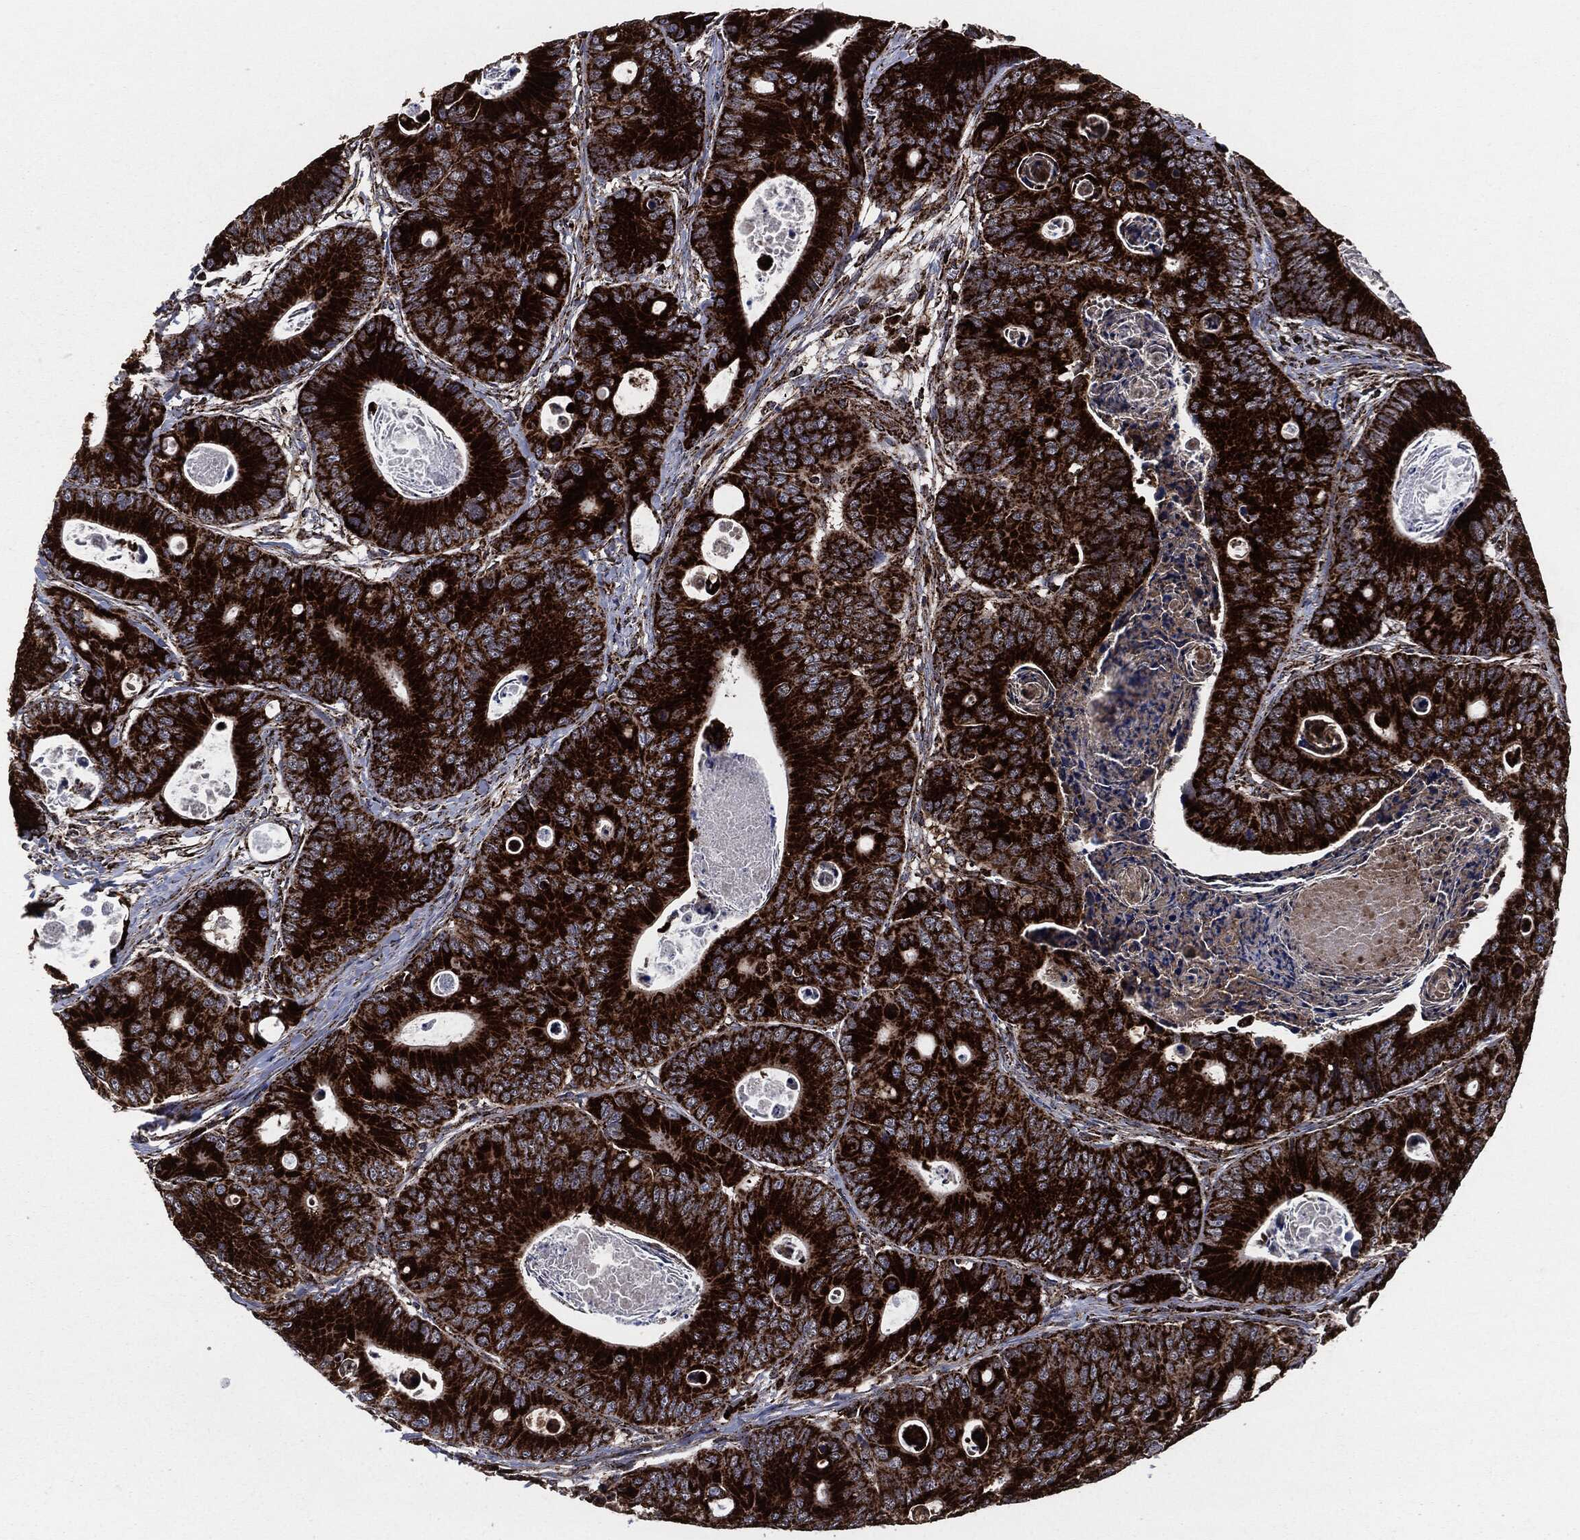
{"staining": {"intensity": "strong", "quantity": ">75%", "location": "cytoplasmic/membranous"}, "tissue": "colorectal cancer", "cell_type": "Tumor cells", "image_type": "cancer", "snomed": [{"axis": "morphology", "description": "Adenocarcinoma, NOS"}, {"axis": "topography", "description": "Colon"}], "caption": "Protein expression by IHC shows strong cytoplasmic/membranous positivity in approximately >75% of tumor cells in colorectal adenocarcinoma.", "gene": "FH", "patient": {"sex": "female", "age": 78}}